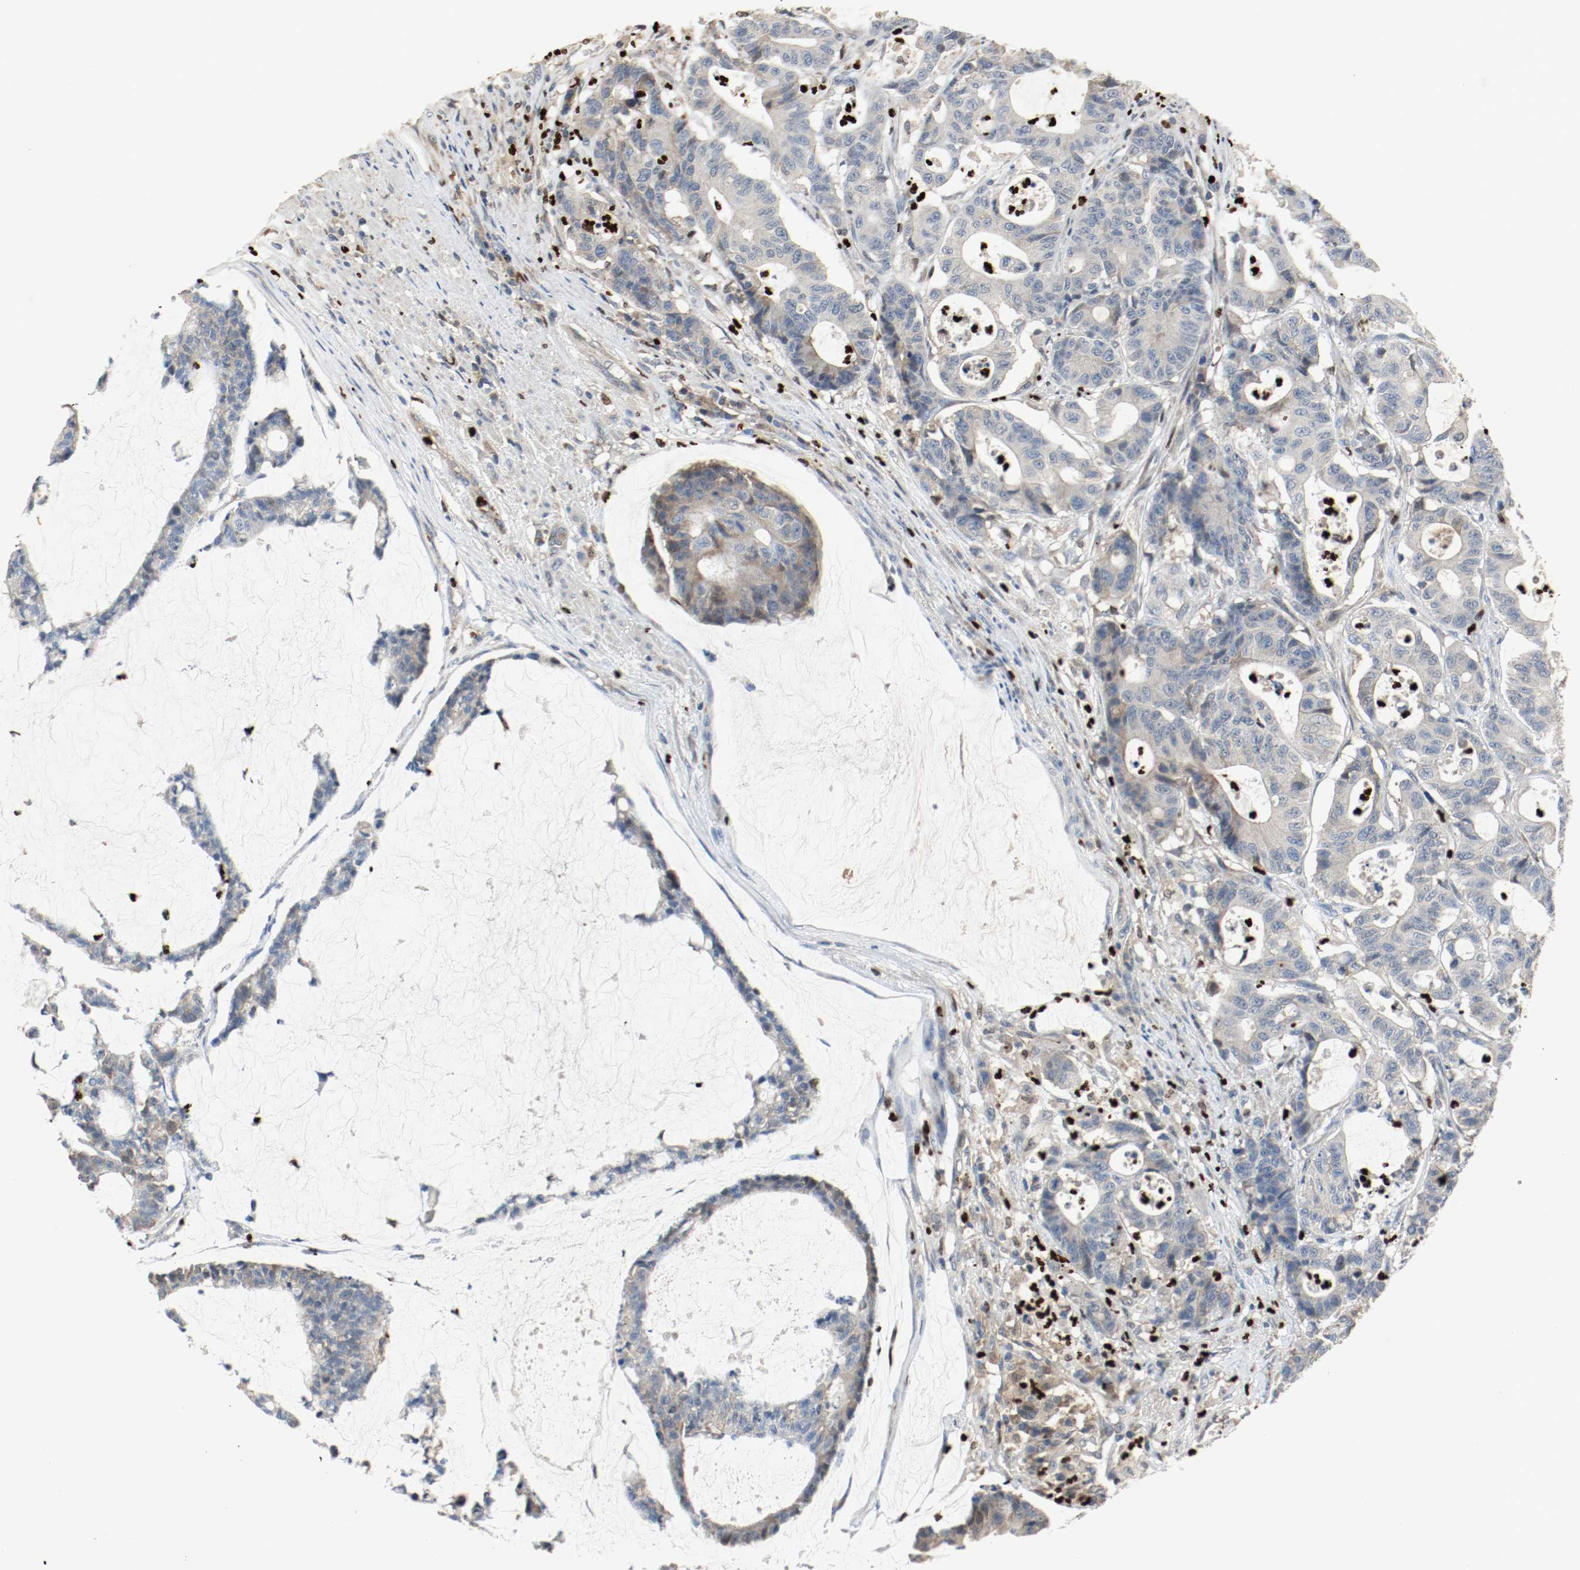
{"staining": {"intensity": "weak", "quantity": "<25%", "location": "cytoplasmic/membranous"}, "tissue": "colorectal cancer", "cell_type": "Tumor cells", "image_type": "cancer", "snomed": [{"axis": "morphology", "description": "Adenocarcinoma, NOS"}, {"axis": "topography", "description": "Colon"}], "caption": "Immunohistochemistry histopathology image of neoplastic tissue: human adenocarcinoma (colorectal) stained with DAB (3,3'-diaminobenzidine) reveals no significant protein positivity in tumor cells. (Brightfield microscopy of DAB immunohistochemistry (IHC) at high magnification).", "gene": "BLK", "patient": {"sex": "female", "age": 84}}